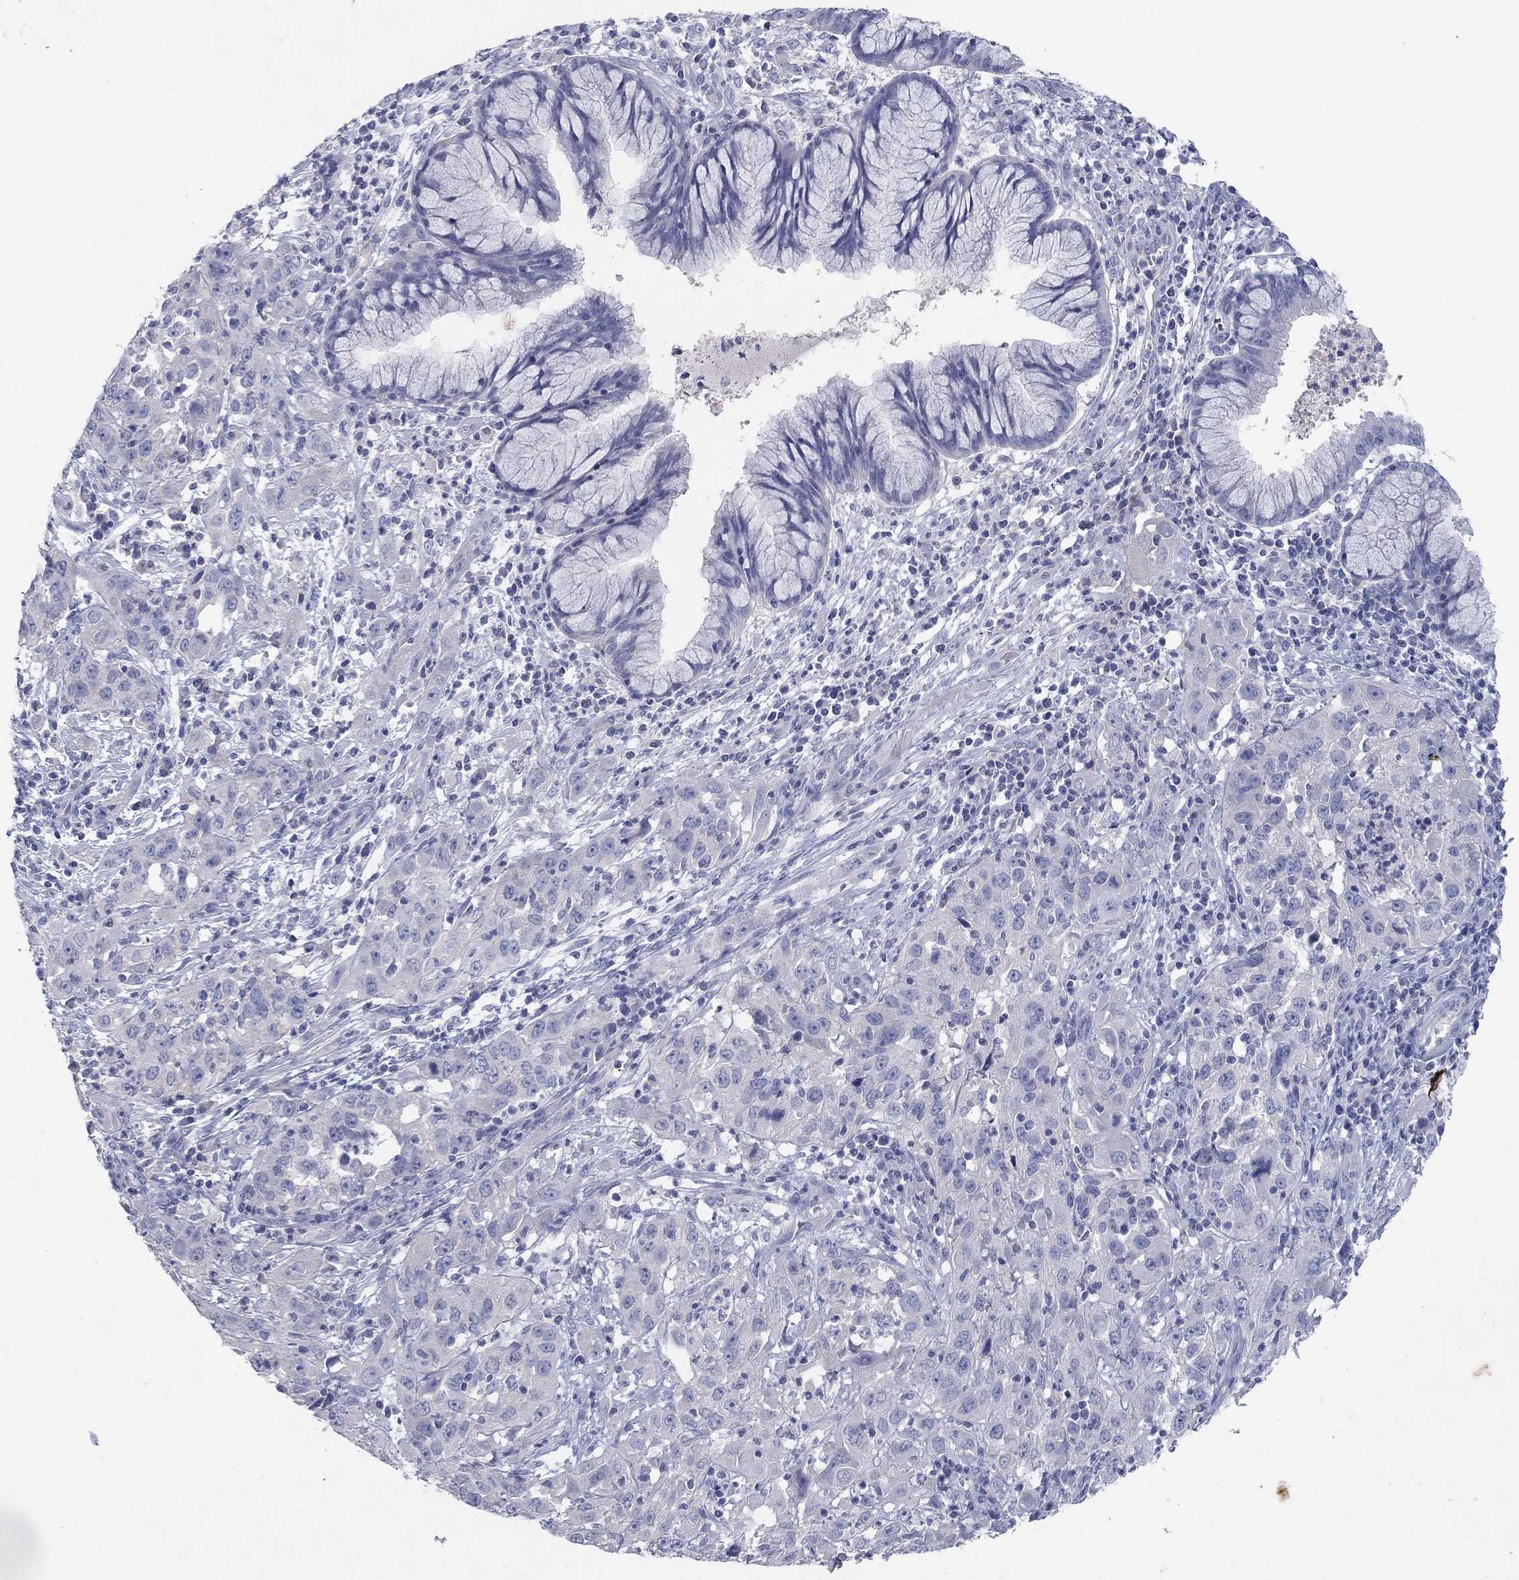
{"staining": {"intensity": "negative", "quantity": "none", "location": "none"}, "tissue": "cervical cancer", "cell_type": "Tumor cells", "image_type": "cancer", "snomed": [{"axis": "morphology", "description": "Squamous cell carcinoma, NOS"}, {"axis": "topography", "description": "Cervix"}], "caption": "DAB (3,3'-diaminobenzidine) immunohistochemical staining of human cervical cancer displays no significant staining in tumor cells.", "gene": "KRT40", "patient": {"sex": "female", "age": 32}}